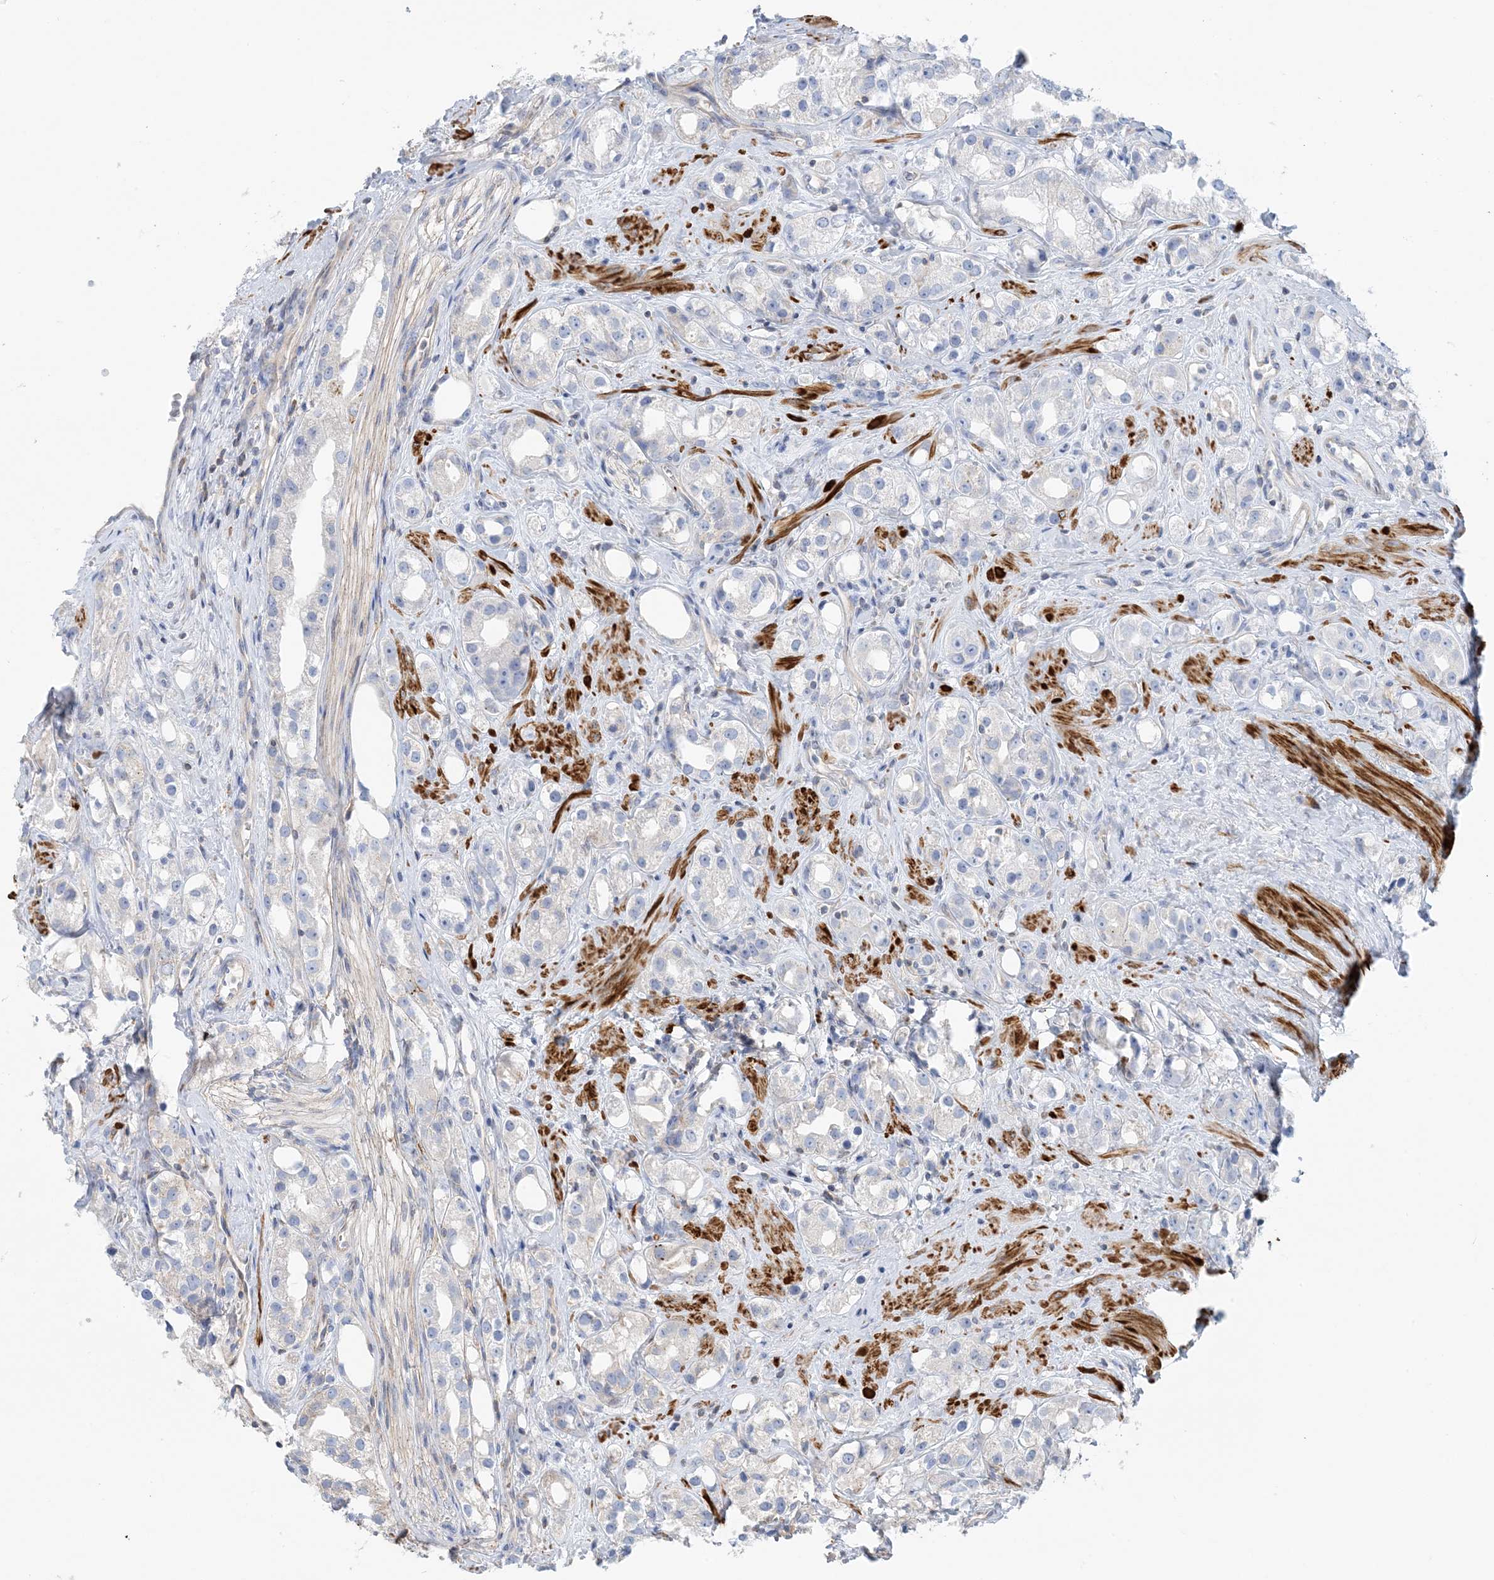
{"staining": {"intensity": "negative", "quantity": "none", "location": "none"}, "tissue": "prostate cancer", "cell_type": "Tumor cells", "image_type": "cancer", "snomed": [{"axis": "morphology", "description": "Adenocarcinoma, NOS"}, {"axis": "topography", "description": "Prostate"}], "caption": "DAB immunohistochemical staining of prostate cancer reveals no significant positivity in tumor cells.", "gene": "CALHM5", "patient": {"sex": "male", "age": 79}}